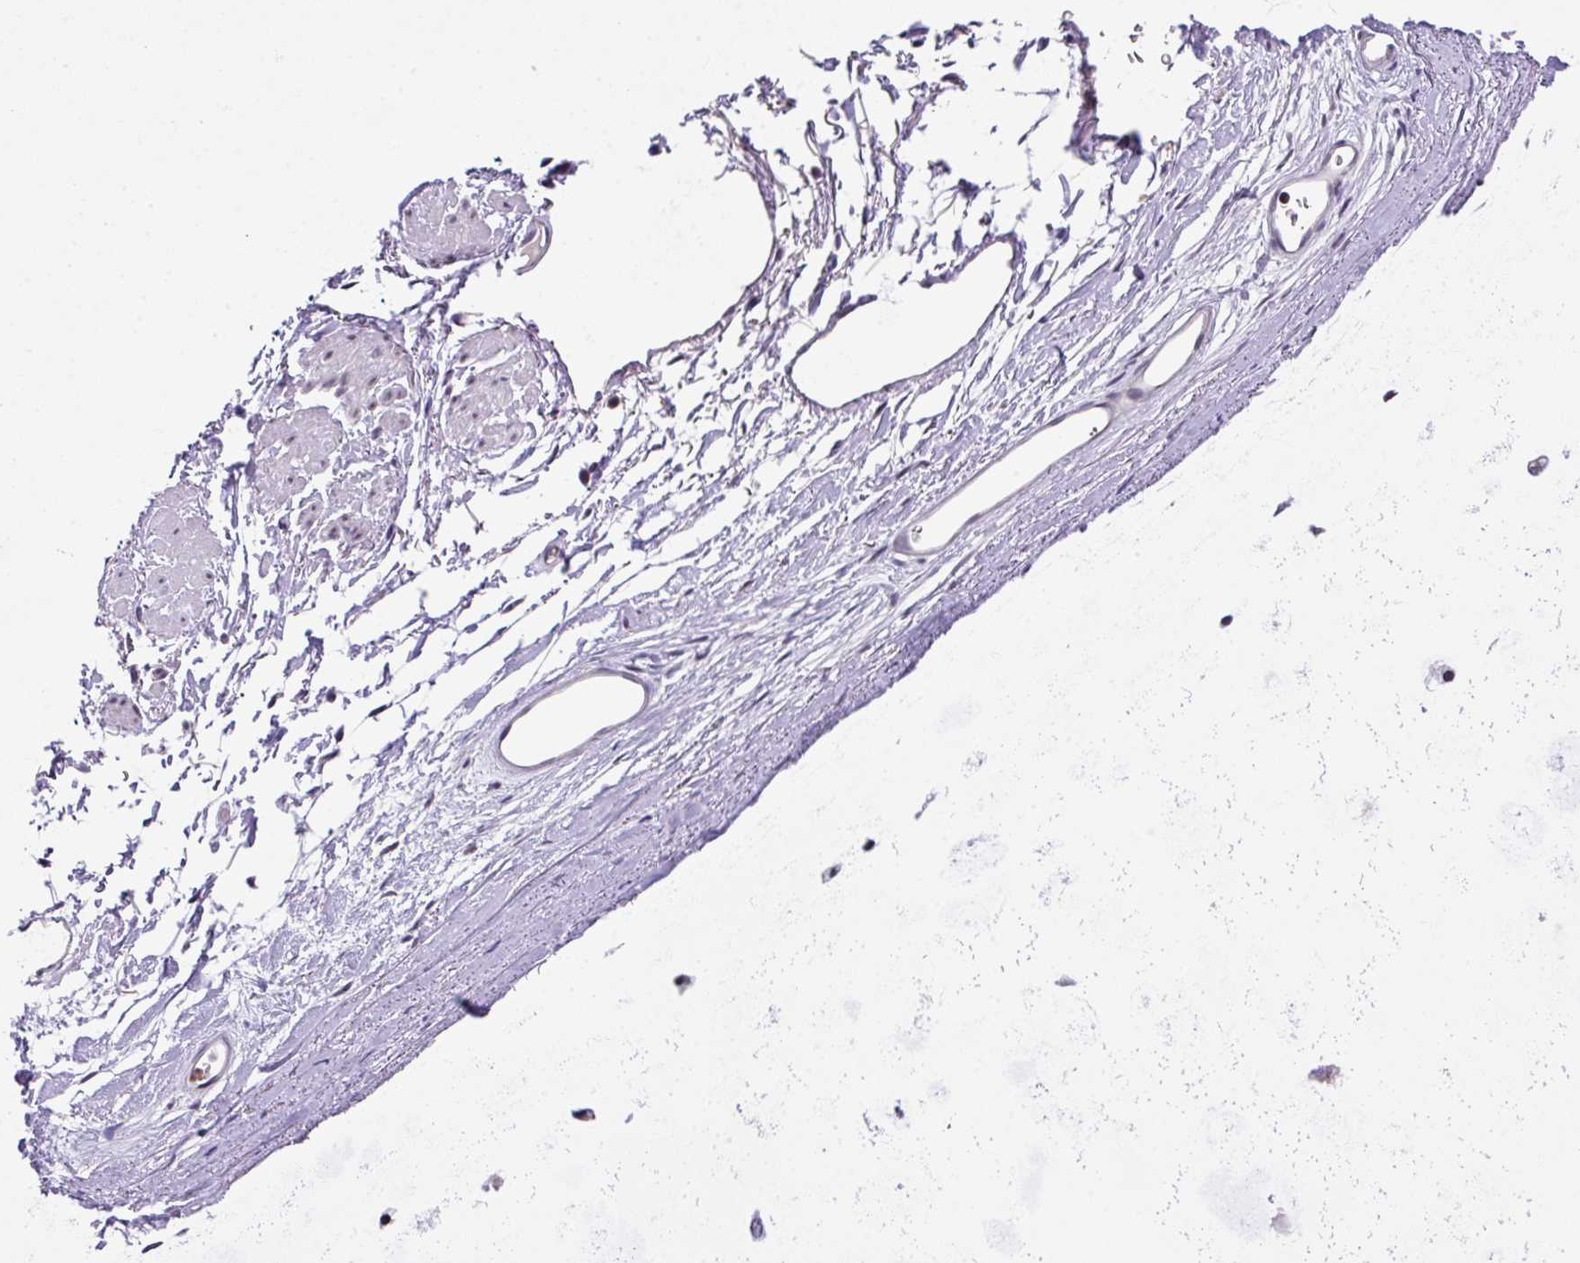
{"staining": {"intensity": "negative", "quantity": "none", "location": "none"}, "tissue": "adipose tissue", "cell_type": "Adipocytes", "image_type": "normal", "snomed": [{"axis": "morphology", "description": "Normal tissue, NOS"}, {"axis": "topography", "description": "Lymph node"}, {"axis": "topography", "description": "Cartilage tissue"}, {"axis": "topography", "description": "Bronchus"}], "caption": "Protein analysis of normal adipose tissue shows no significant staining in adipocytes.", "gene": "ZFP3", "patient": {"sex": "female", "age": 70}}